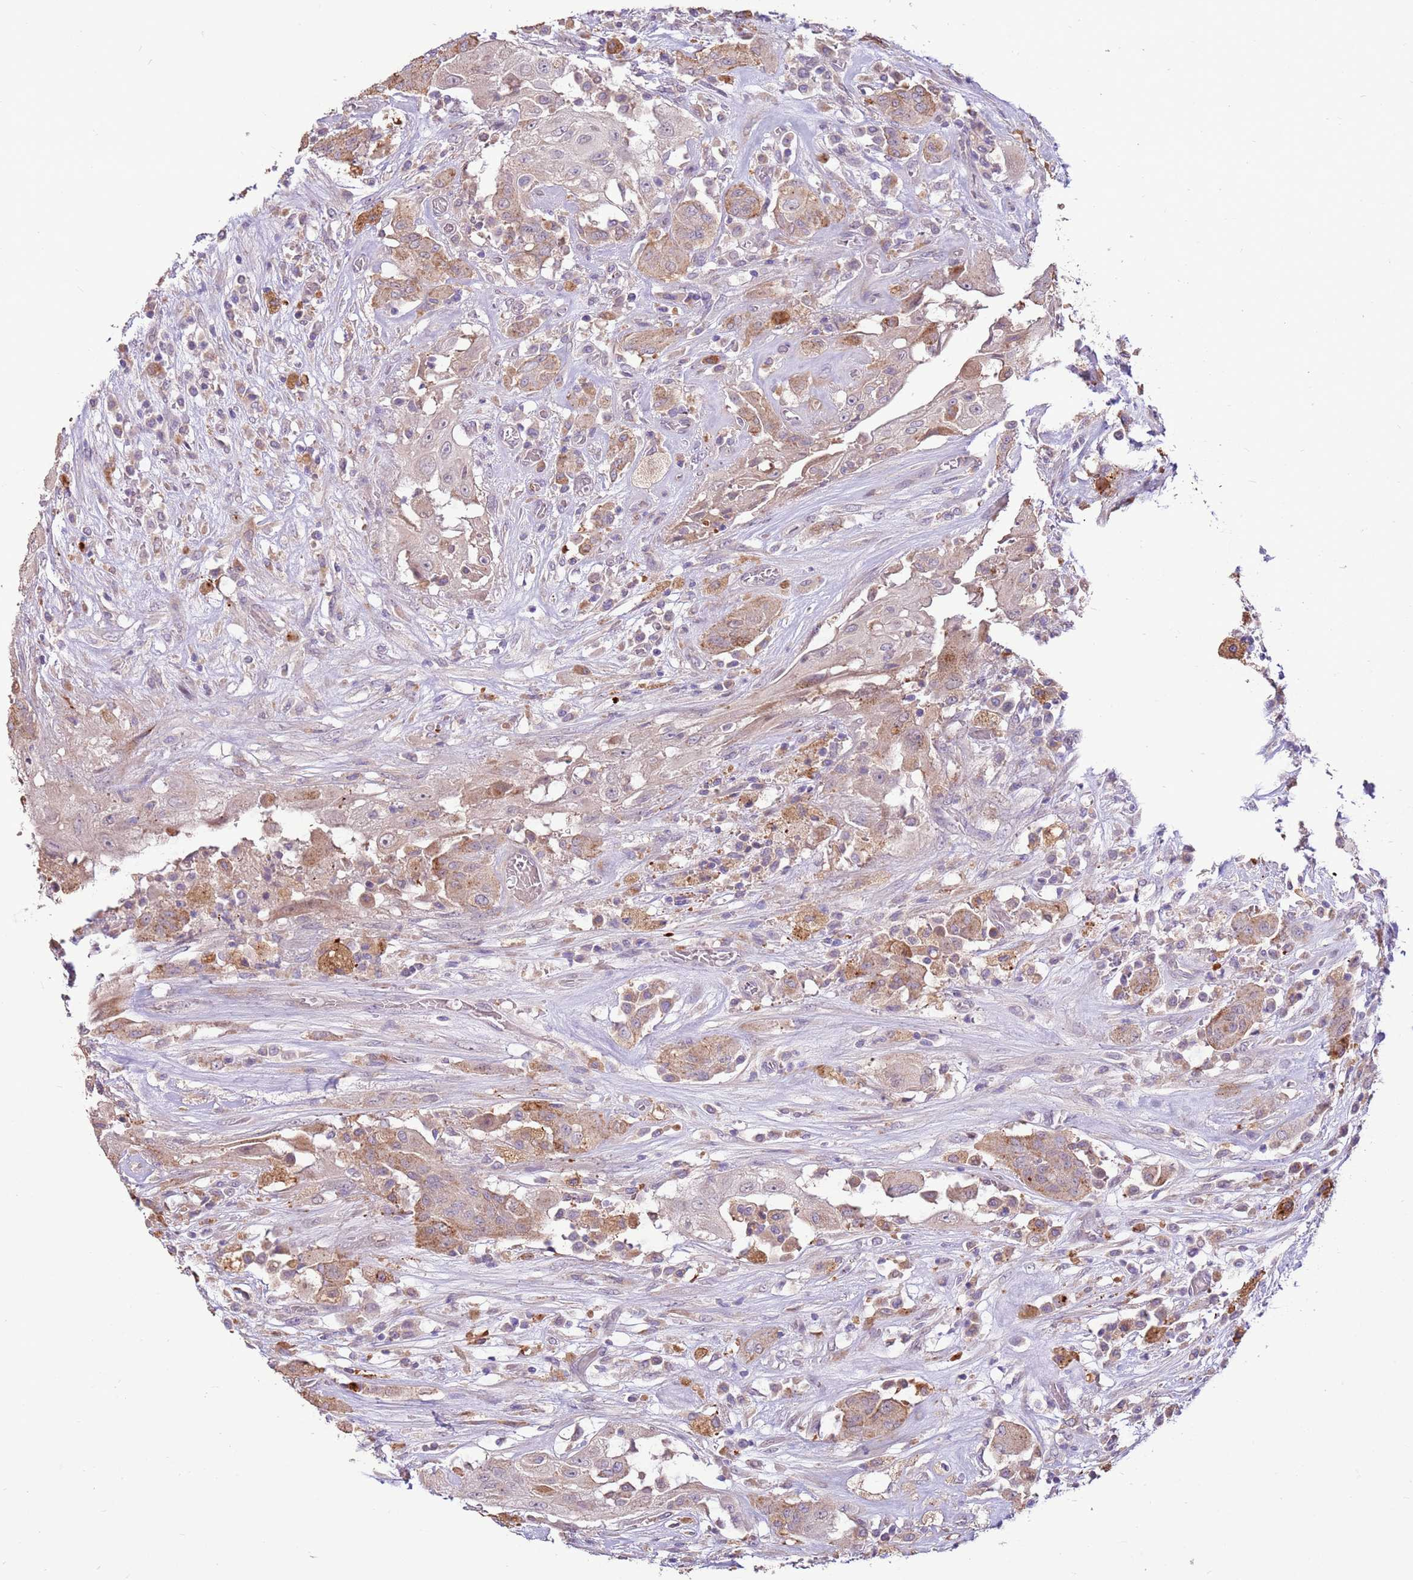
{"staining": {"intensity": "weak", "quantity": ">75%", "location": "cytoplasmic/membranous"}, "tissue": "thyroid cancer", "cell_type": "Tumor cells", "image_type": "cancer", "snomed": [{"axis": "morphology", "description": "Papillary adenocarcinoma, NOS"}, {"axis": "topography", "description": "Thyroid gland"}], "caption": "Weak cytoplasmic/membranous protein positivity is present in about >75% of tumor cells in thyroid cancer (papillary adenocarcinoma). Nuclei are stained in blue.", "gene": "LGI4", "patient": {"sex": "female", "age": 59}}